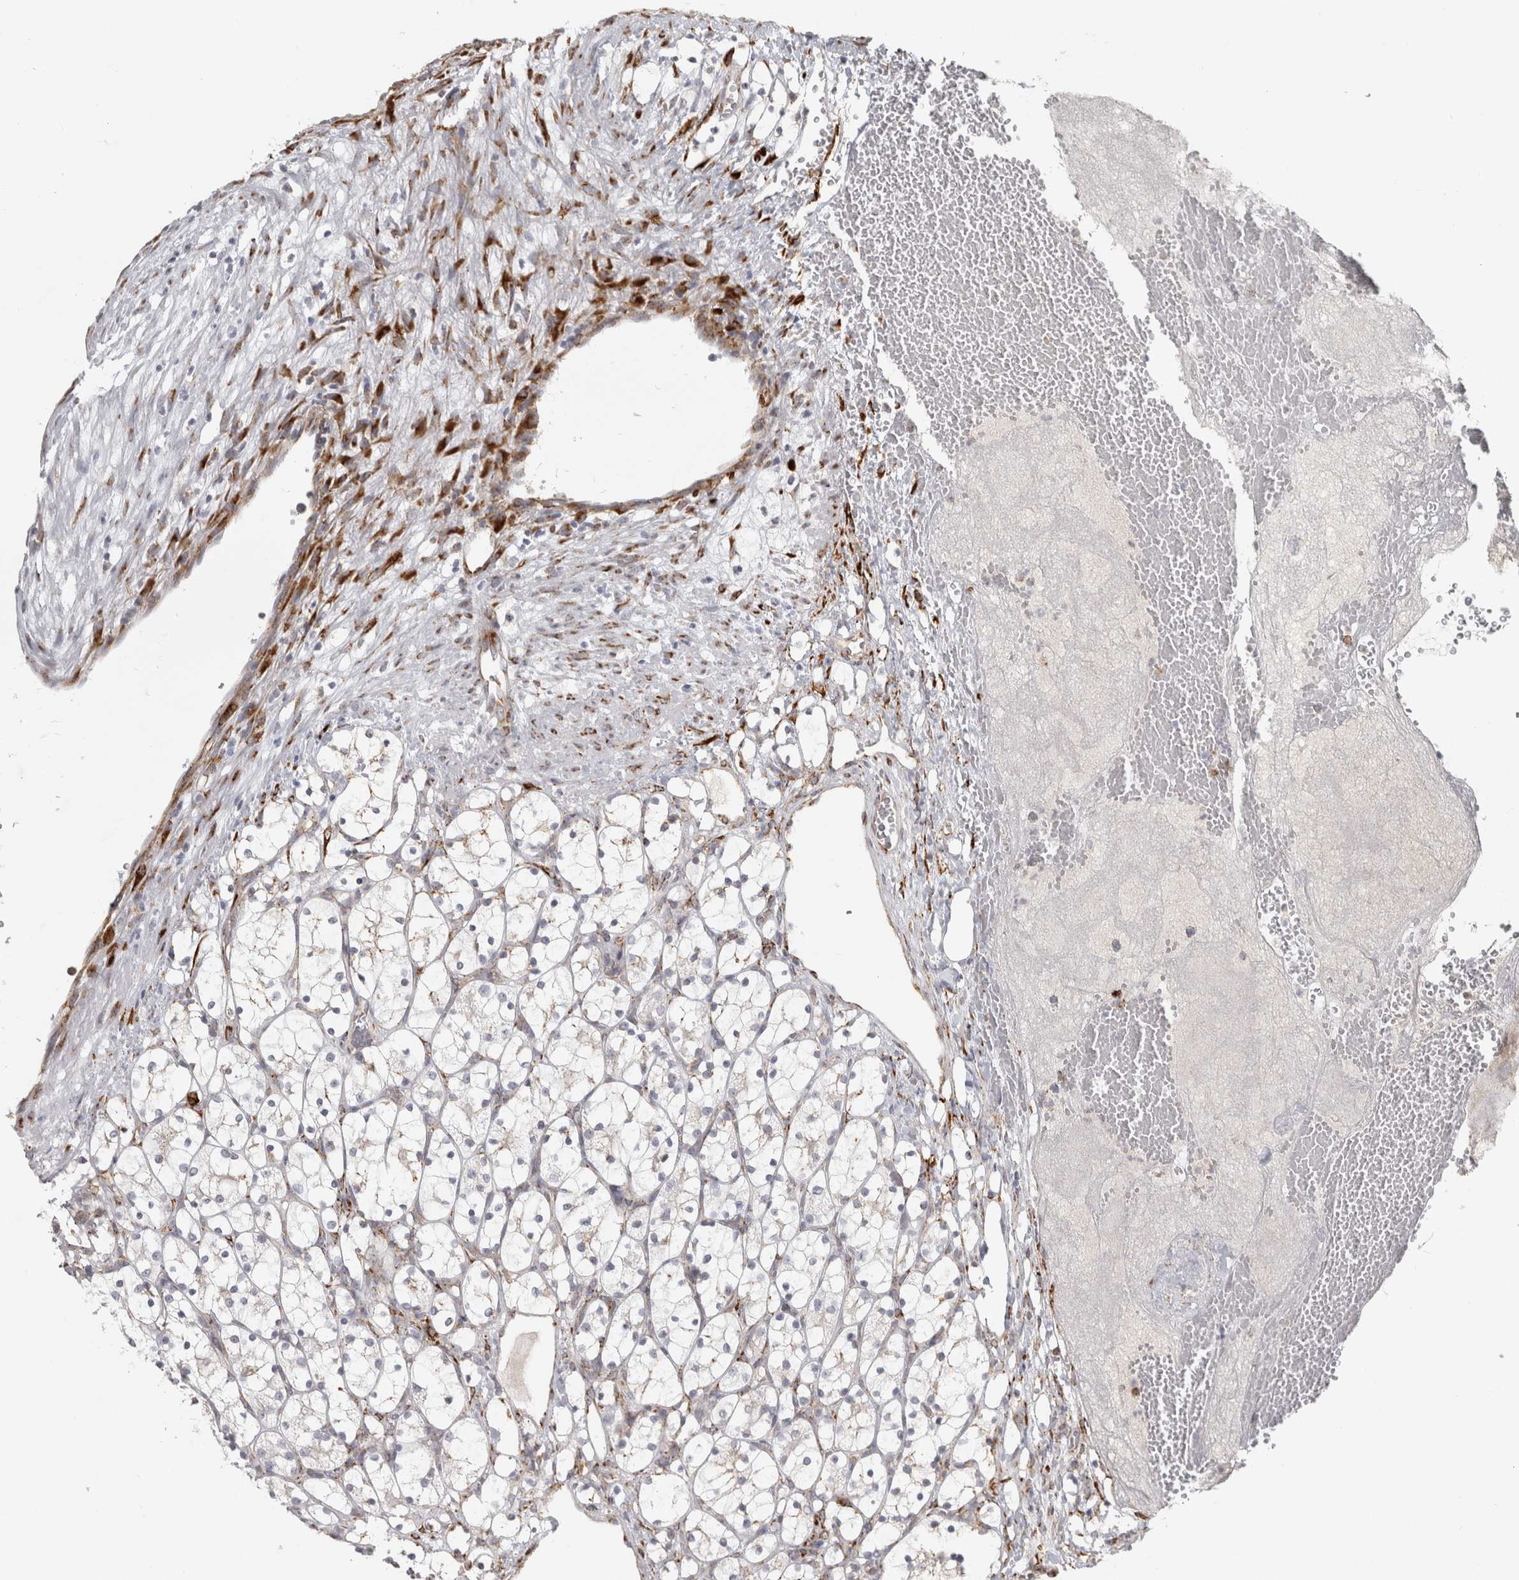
{"staining": {"intensity": "negative", "quantity": "none", "location": "none"}, "tissue": "renal cancer", "cell_type": "Tumor cells", "image_type": "cancer", "snomed": [{"axis": "morphology", "description": "Adenocarcinoma, NOS"}, {"axis": "topography", "description": "Kidney"}], "caption": "A photomicrograph of human renal cancer is negative for staining in tumor cells. (DAB immunohistochemistry (IHC) with hematoxylin counter stain).", "gene": "OSTN", "patient": {"sex": "female", "age": 69}}